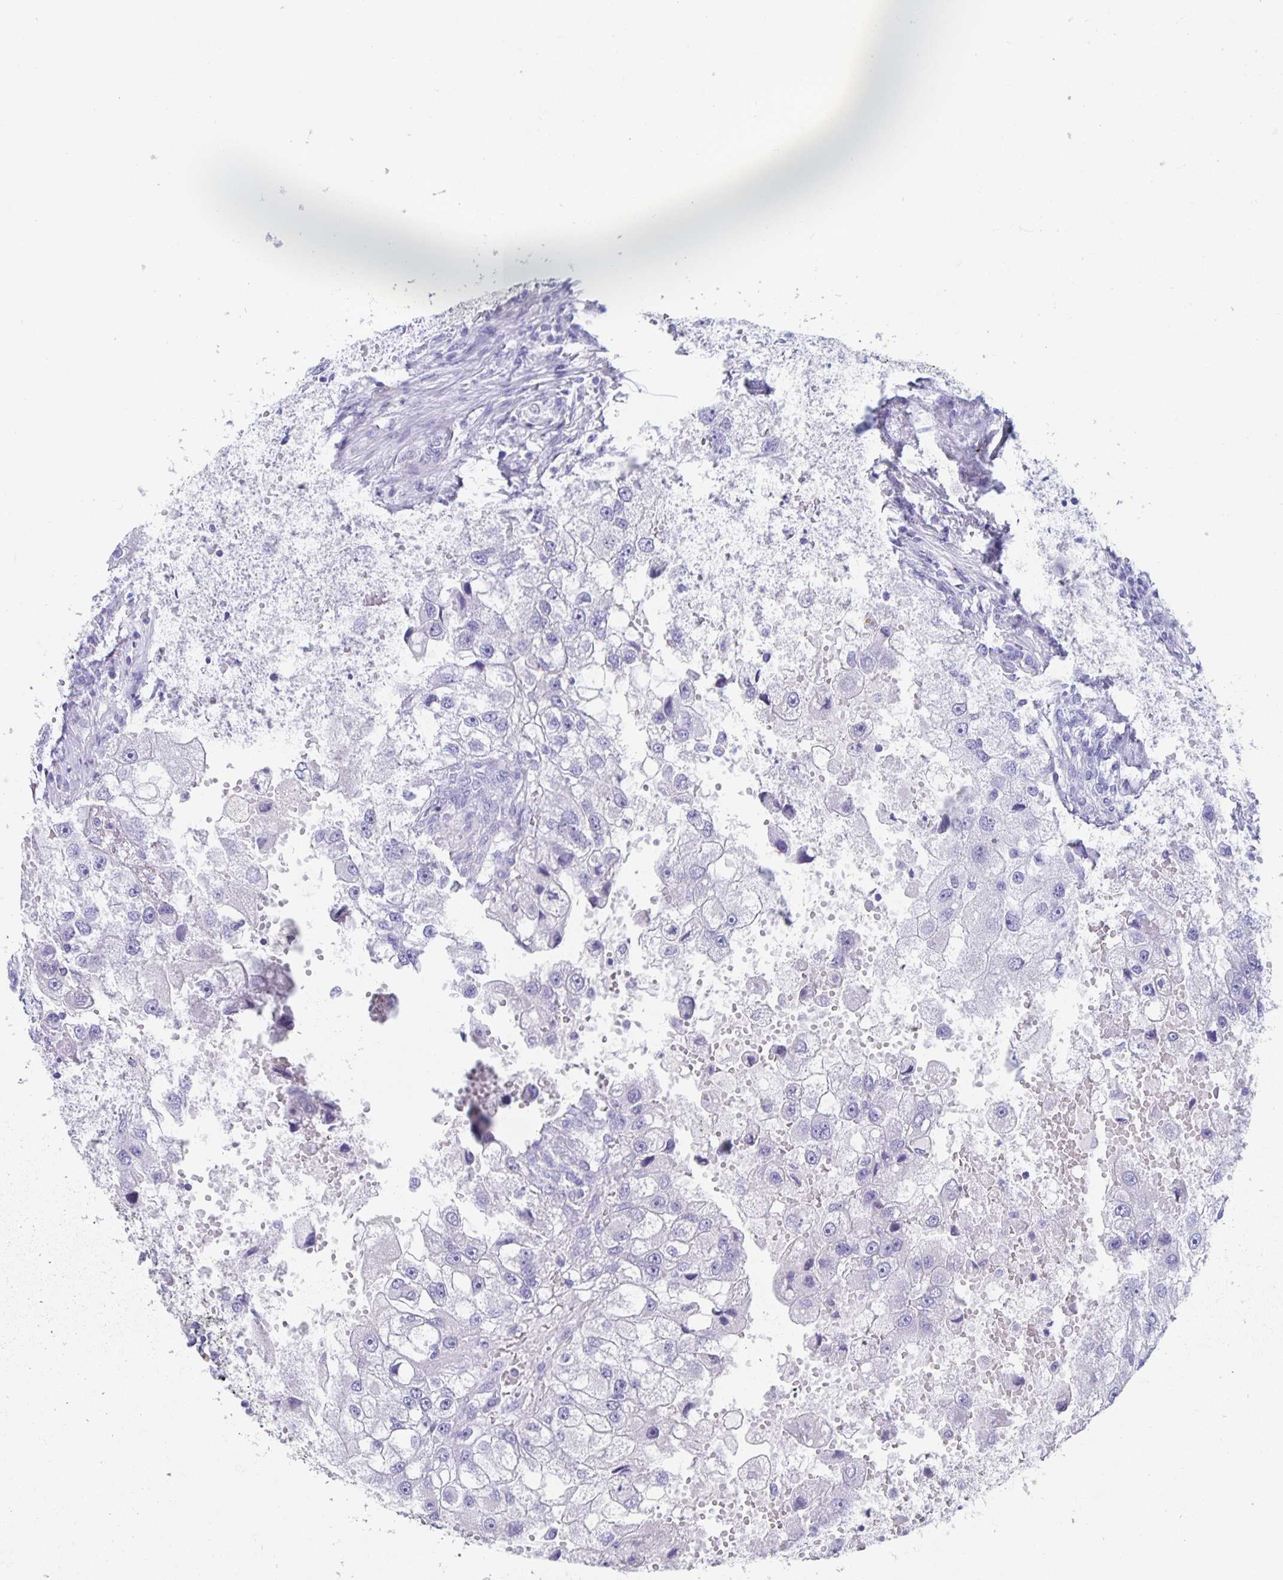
{"staining": {"intensity": "negative", "quantity": "none", "location": "none"}, "tissue": "renal cancer", "cell_type": "Tumor cells", "image_type": "cancer", "snomed": [{"axis": "morphology", "description": "Adenocarcinoma, NOS"}, {"axis": "topography", "description": "Kidney"}], "caption": "This is an immunohistochemistry image of adenocarcinoma (renal). There is no positivity in tumor cells.", "gene": "DMBT1", "patient": {"sex": "male", "age": 63}}